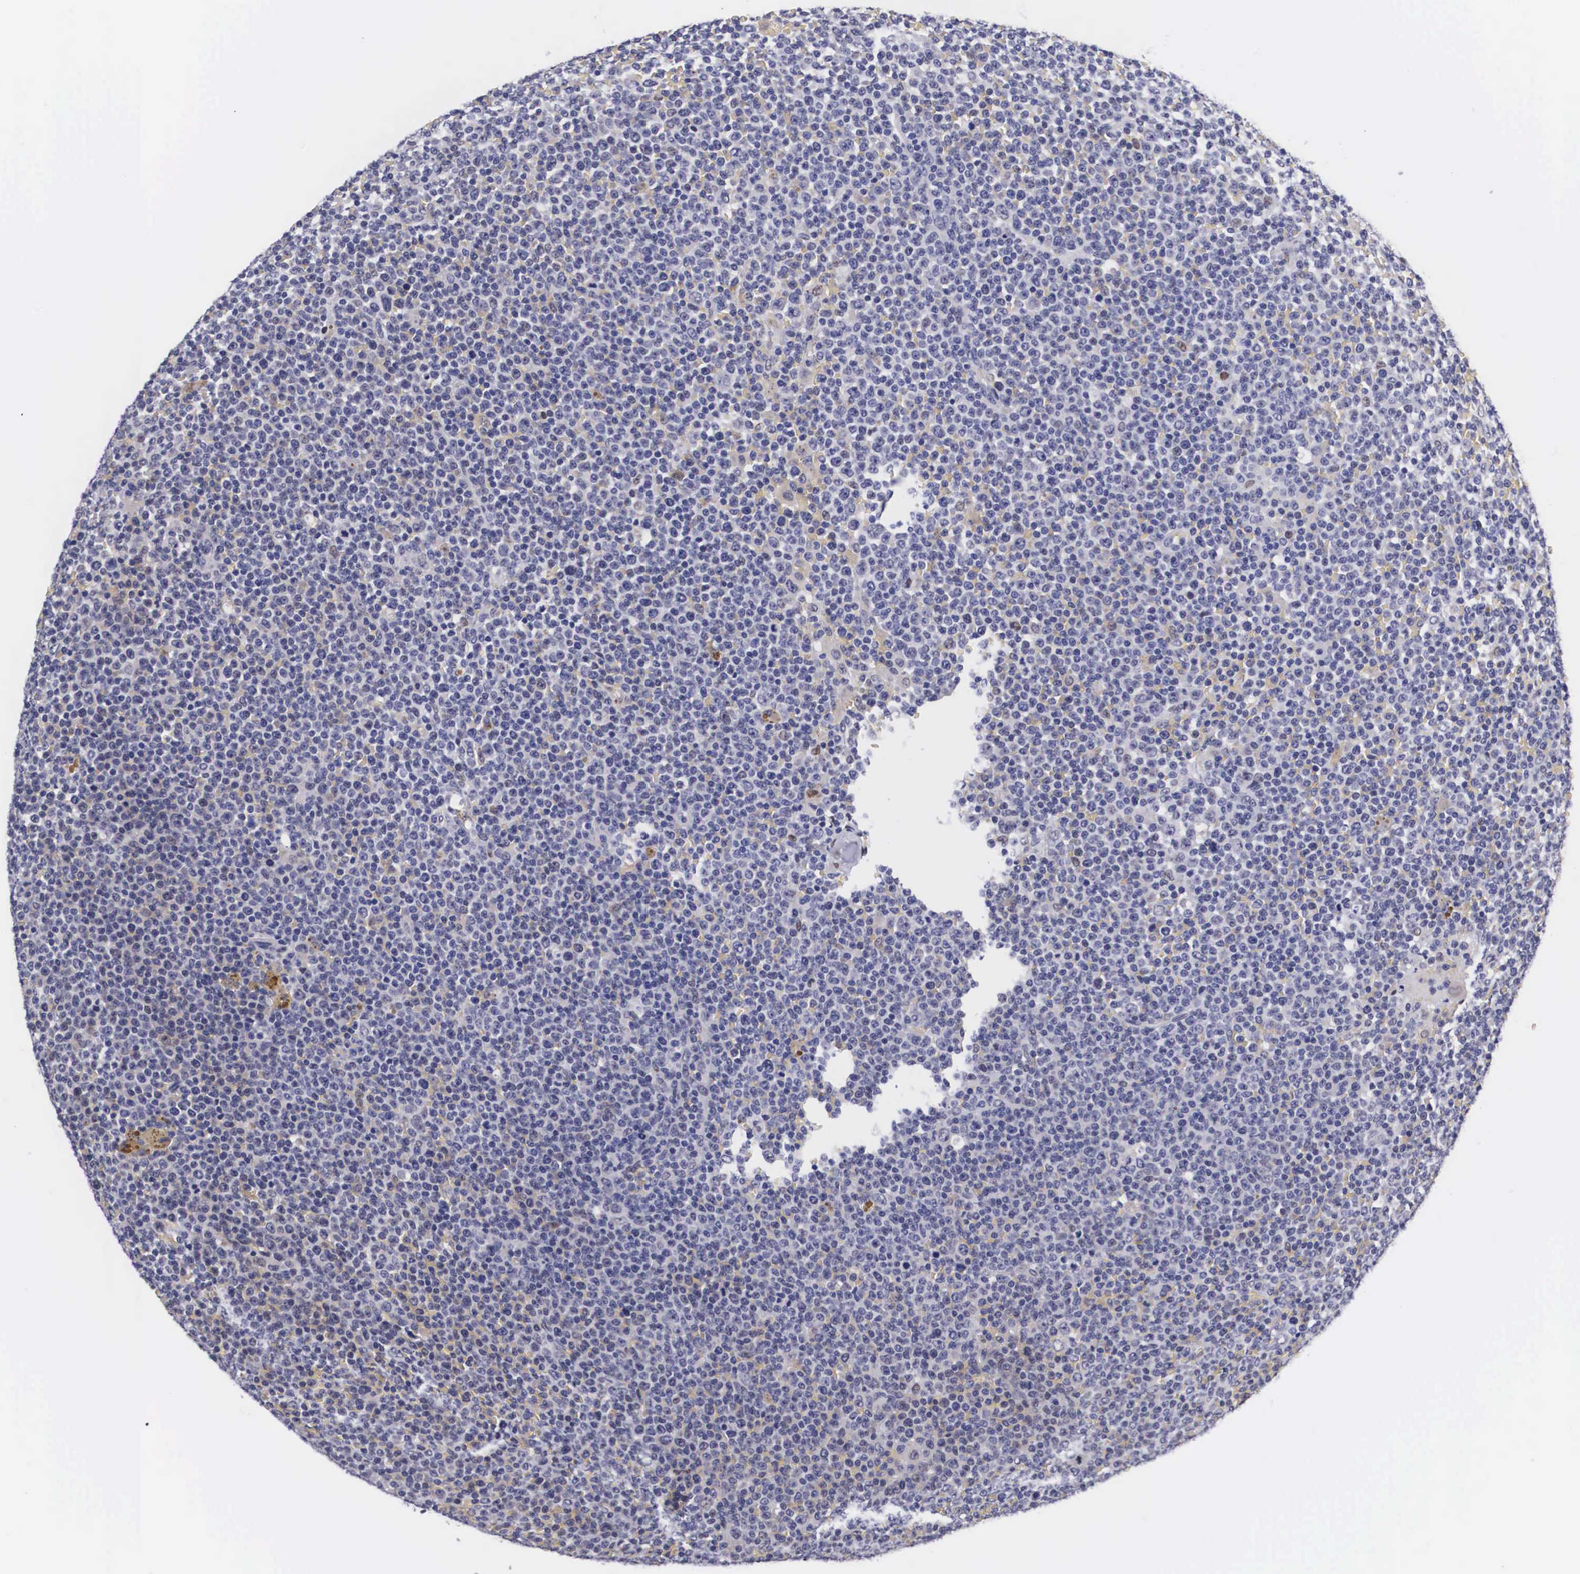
{"staining": {"intensity": "negative", "quantity": "none", "location": "none"}, "tissue": "lymphoma", "cell_type": "Tumor cells", "image_type": "cancer", "snomed": [{"axis": "morphology", "description": "Malignant lymphoma, non-Hodgkin's type, Low grade"}, {"axis": "topography", "description": "Lymph node"}], "caption": "IHC of human lymphoma demonstrates no staining in tumor cells.", "gene": "KHDRBS3", "patient": {"sex": "male", "age": 50}}